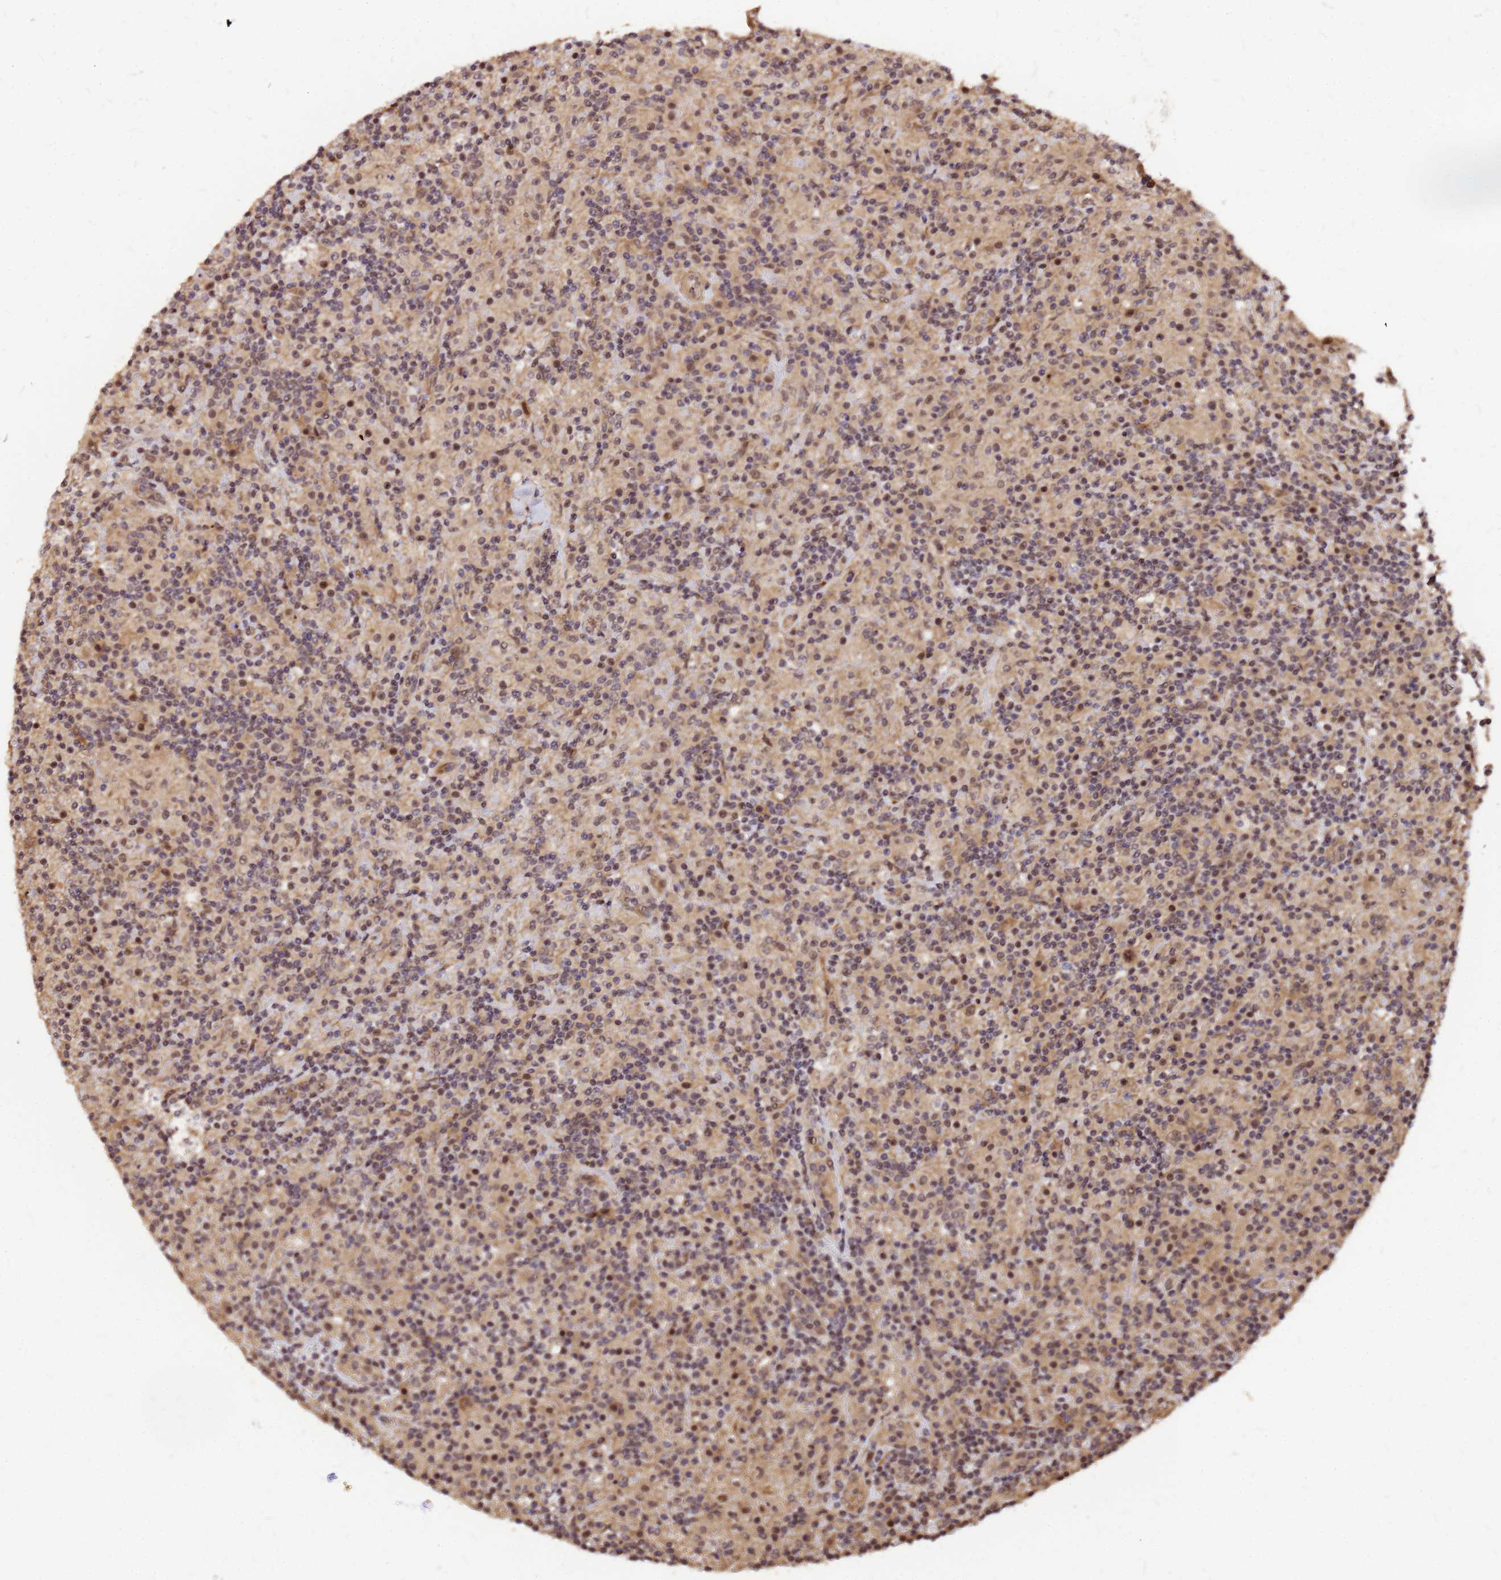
{"staining": {"intensity": "moderate", "quantity": ">75%", "location": "cytoplasmic/membranous,nuclear"}, "tissue": "lymphoma", "cell_type": "Tumor cells", "image_type": "cancer", "snomed": [{"axis": "morphology", "description": "Hodgkin's disease, NOS"}, {"axis": "topography", "description": "Lymph node"}], "caption": "Human Hodgkin's disease stained with a protein marker exhibits moderate staining in tumor cells.", "gene": "GPATCH8", "patient": {"sex": "male", "age": 70}}